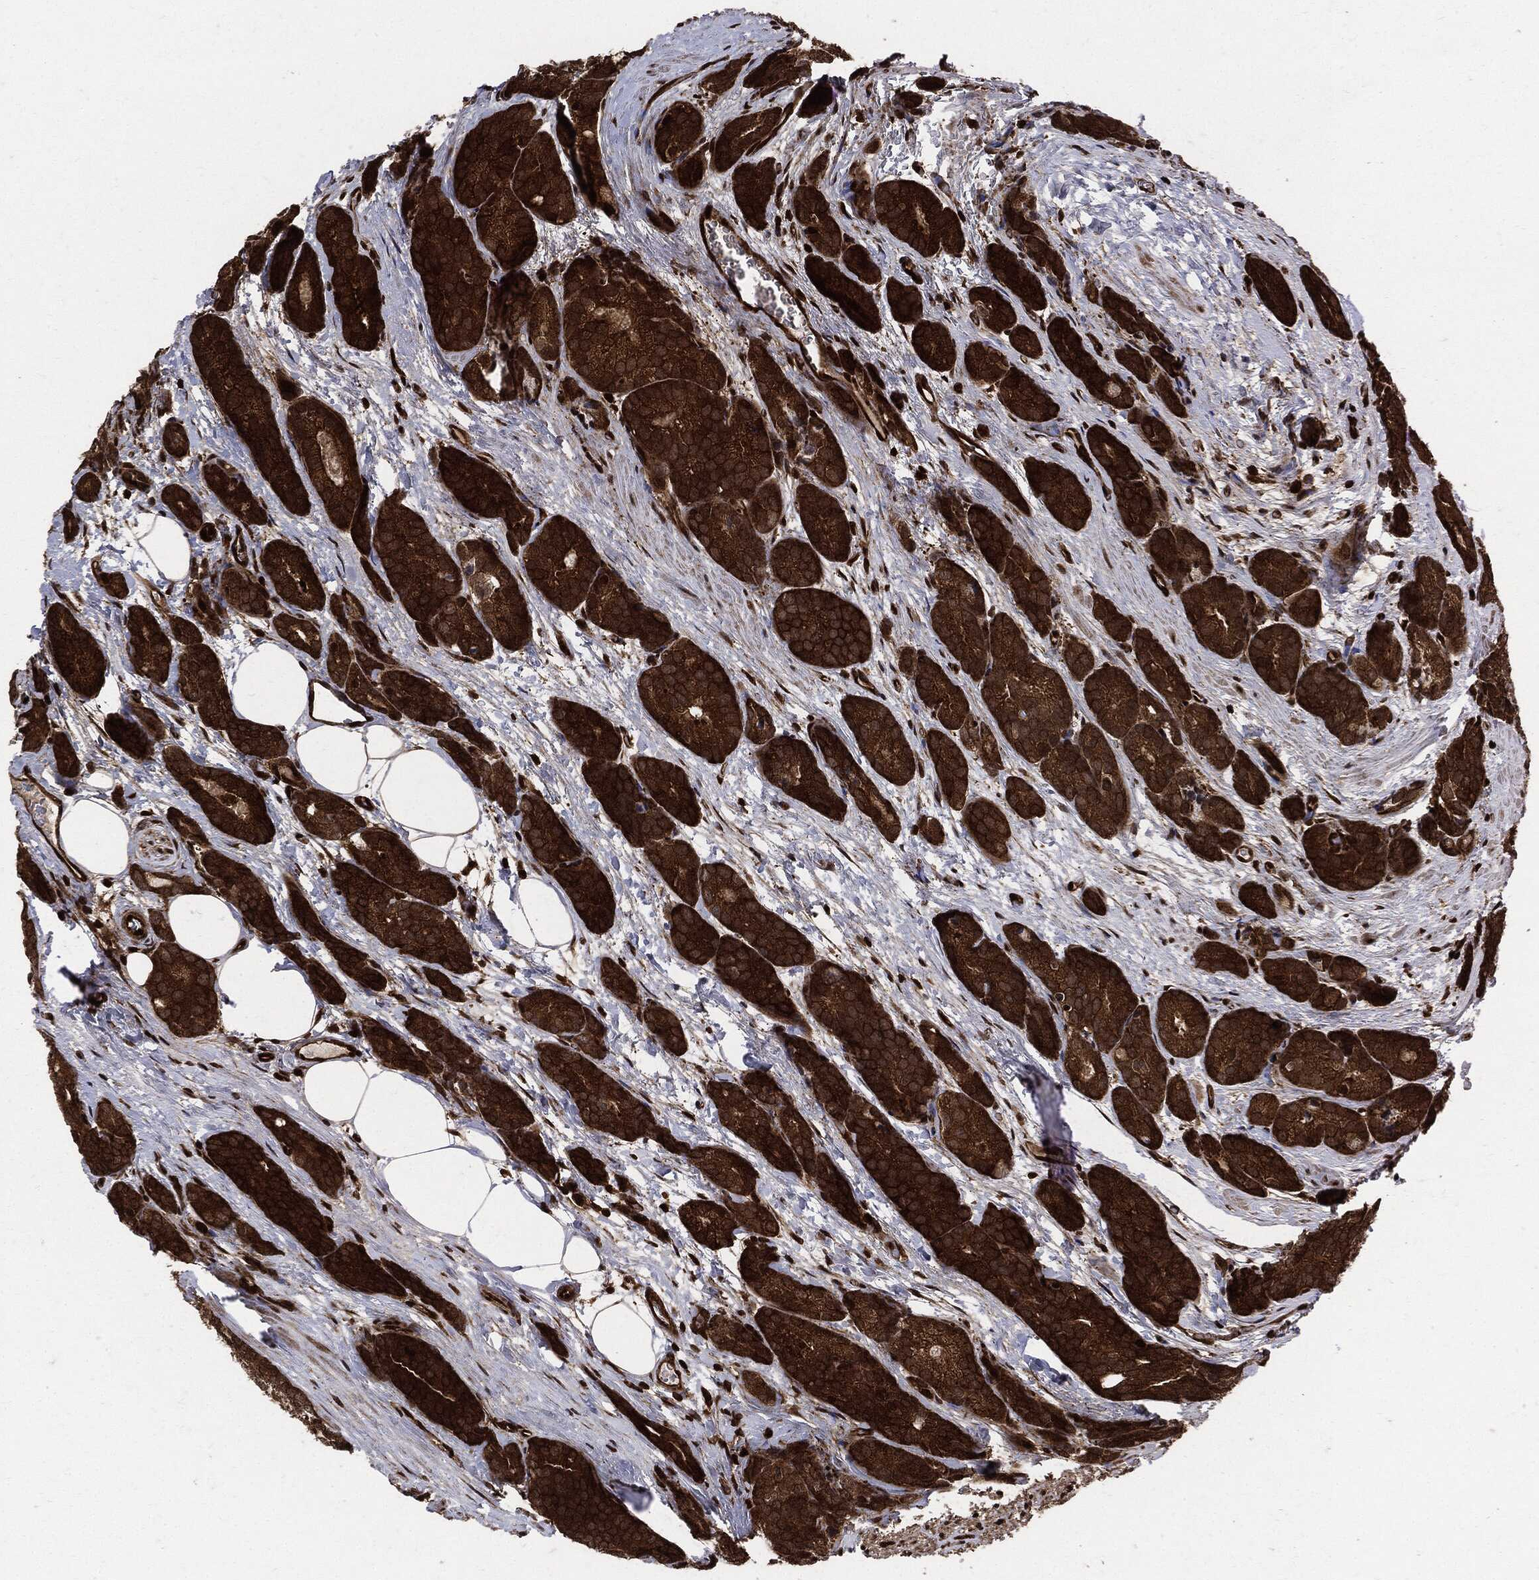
{"staining": {"intensity": "strong", "quantity": ">75%", "location": "cytoplasmic/membranous"}, "tissue": "prostate cancer", "cell_type": "Tumor cells", "image_type": "cancer", "snomed": [{"axis": "morphology", "description": "Adenocarcinoma, NOS"}, {"axis": "topography", "description": "Prostate"}], "caption": "This micrograph displays prostate cancer (adenocarcinoma) stained with immunohistochemistry (IHC) to label a protein in brown. The cytoplasmic/membranous of tumor cells show strong positivity for the protein. Nuclei are counter-stained blue.", "gene": "YWHAB", "patient": {"sex": "male", "age": 71}}